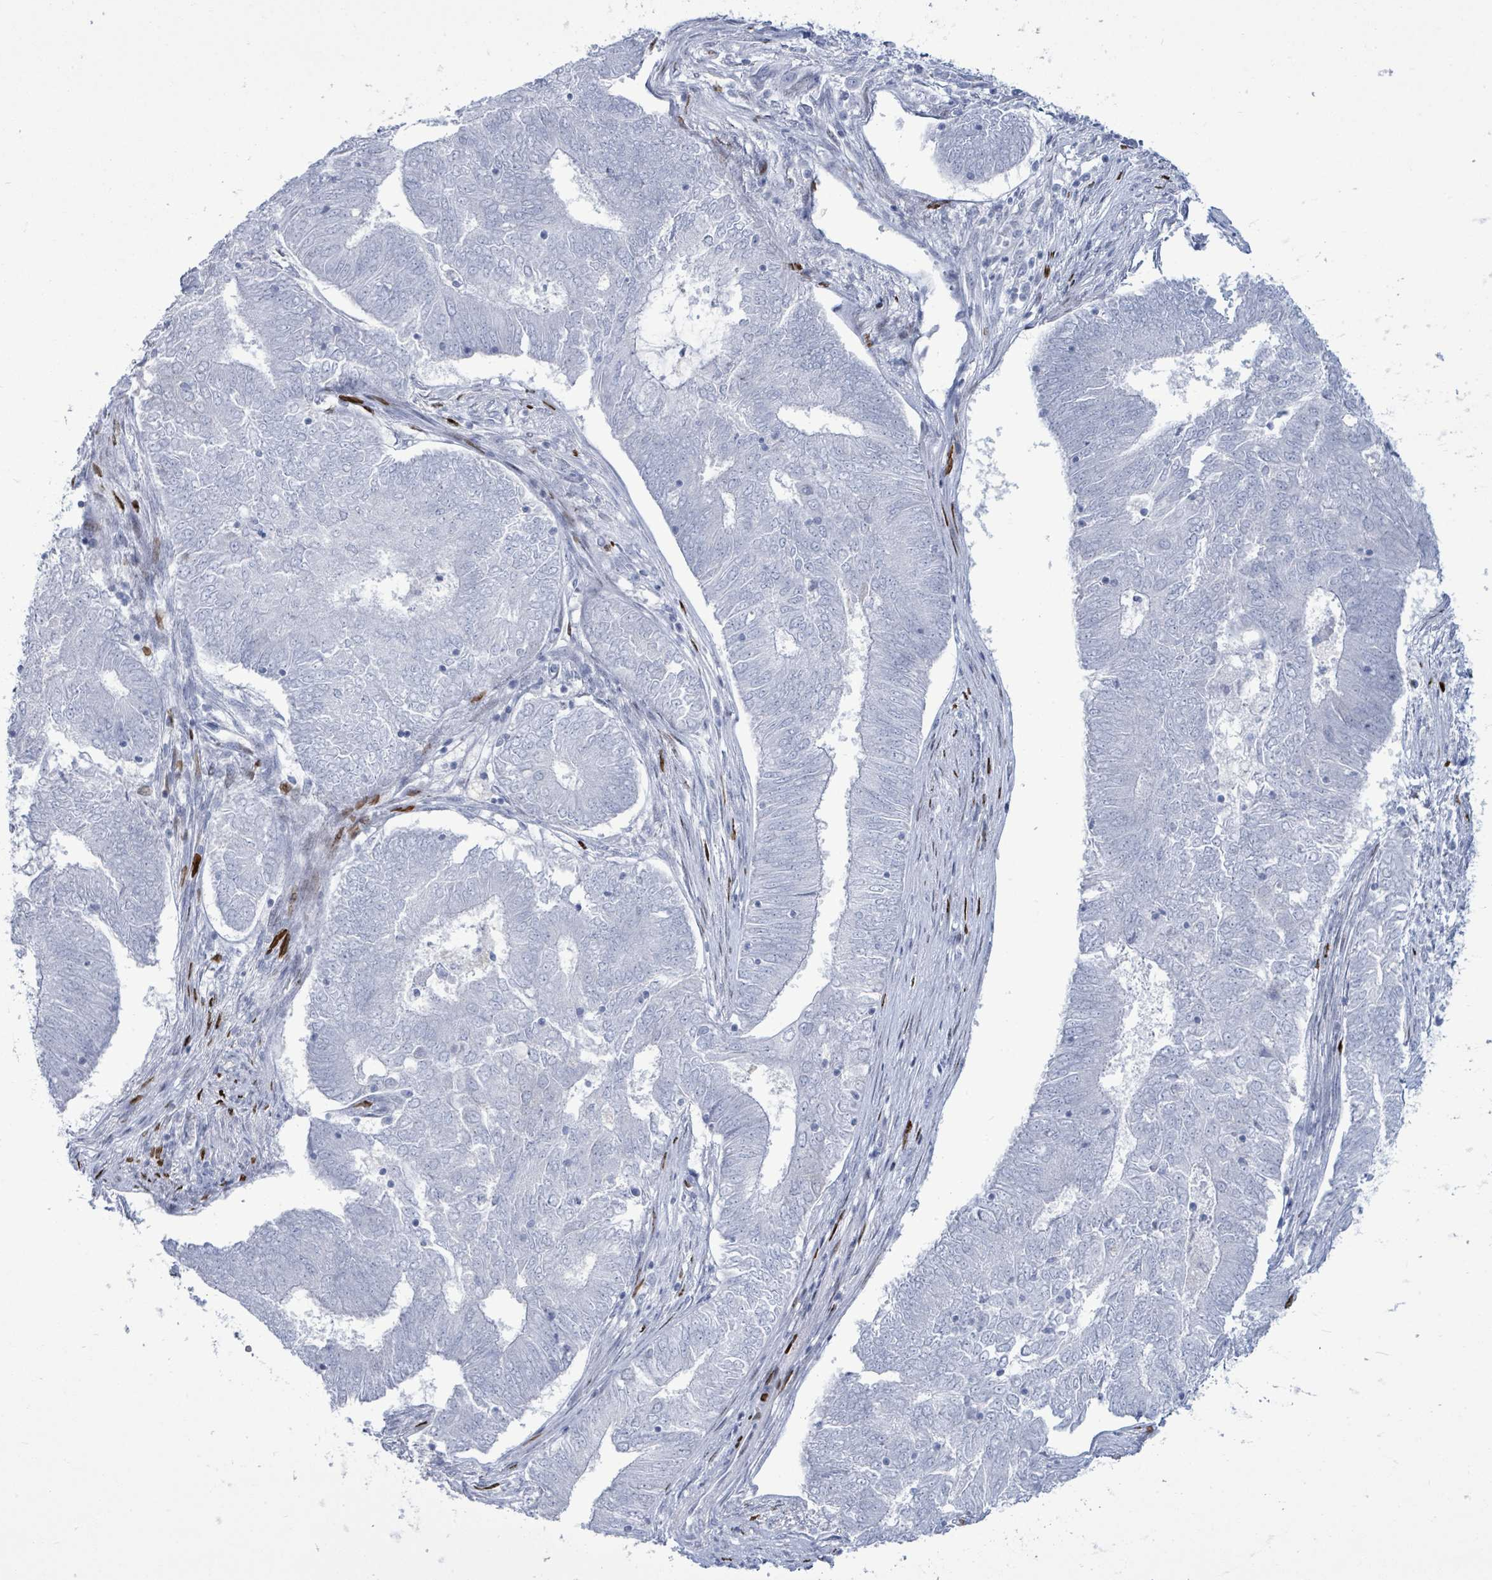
{"staining": {"intensity": "negative", "quantity": "none", "location": "none"}, "tissue": "endometrial cancer", "cell_type": "Tumor cells", "image_type": "cancer", "snomed": [{"axis": "morphology", "description": "Adenocarcinoma, NOS"}, {"axis": "topography", "description": "Endometrium"}], "caption": "Tumor cells are negative for protein expression in human endometrial cancer (adenocarcinoma). The staining is performed using DAB brown chromogen with nuclei counter-stained in using hematoxylin.", "gene": "MALL", "patient": {"sex": "female", "age": 62}}